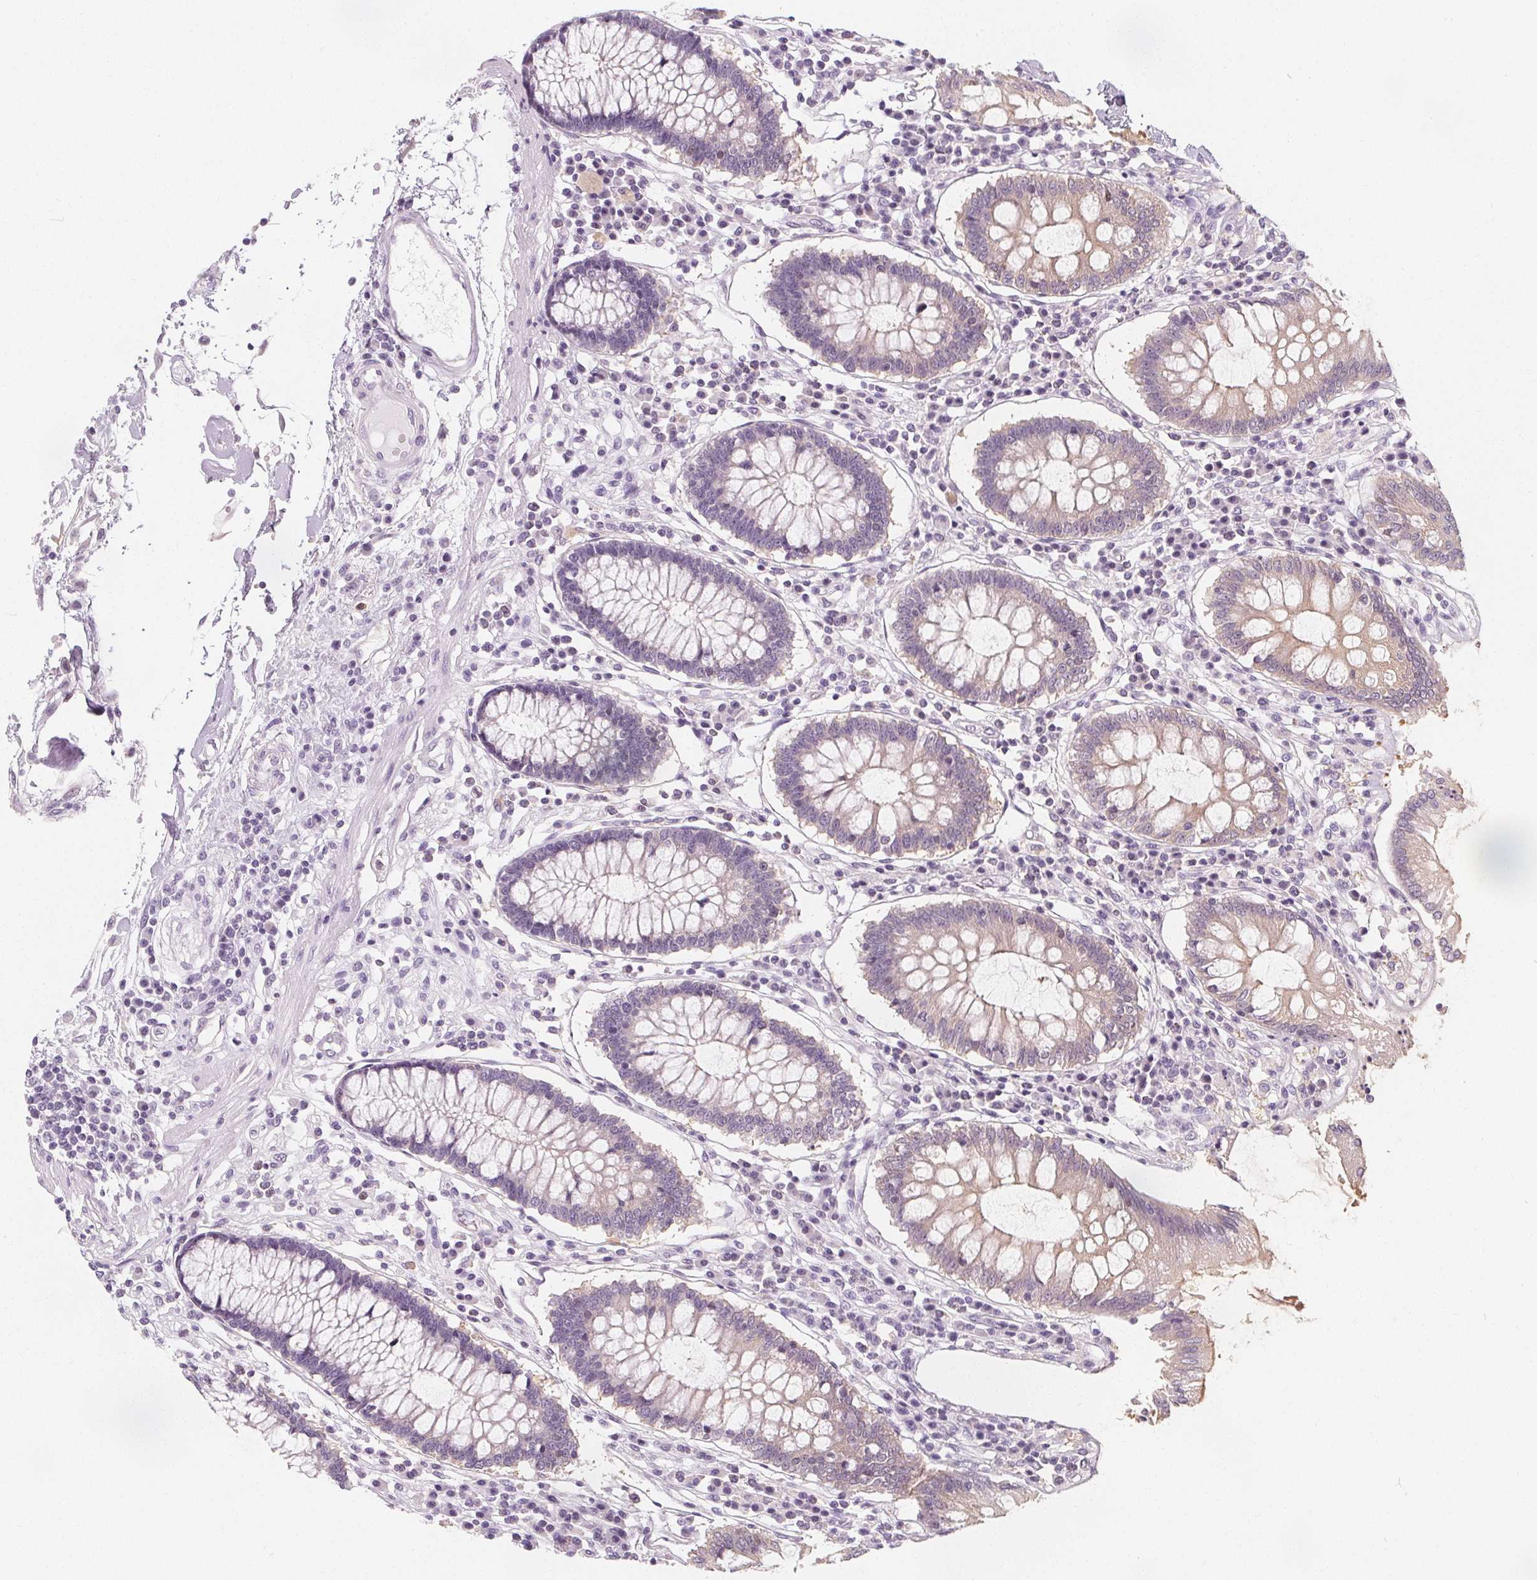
{"staining": {"intensity": "negative", "quantity": "none", "location": "none"}, "tissue": "colon", "cell_type": "Endothelial cells", "image_type": "normal", "snomed": [{"axis": "morphology", "description": "Normal tissue, NOS"}, {"axis": "morphology", "description": "Adenocarcinoma, NOS"}, {"axis": "topography", "description": "Colon"}], "caption": "IHC of benign colon shows no positivity in endothelial cells. The staining is performed using DAB (3,3'-diaminobenzidine) brown chromogen with nuclei counter-stained in using hematoxylin.", "gene": "UGP2", "patient": {"sex": "male", "age": 83}}